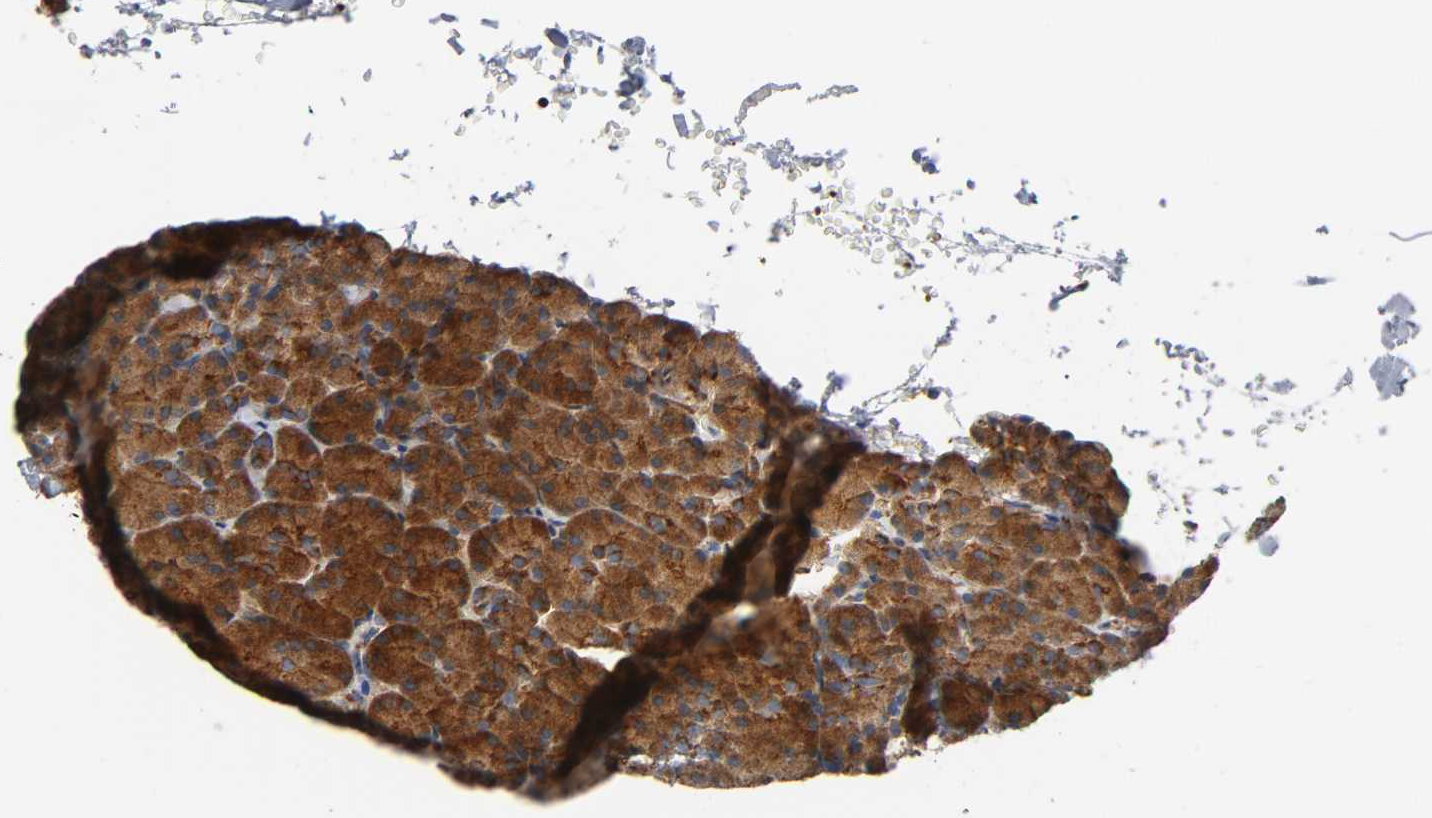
{"staining": {"intensity": "strong", "quantity": ">75%", "location": "cytoplasmic/membranous"}, "tissue": "pancreas", "cell_type": "Exocrine glandular cells", "image_type": "normal", "snomed": [{"axis": "morphology", "description": "Normal tissue, NOS"}, {"axis": "topography", "description": "Pancreas"}], "caption": "High-power microscopy captured an immunohistochemistry image of unremarkable pancreas, revealing strong cytoplasmic/membranous staining in approximately >75% of exocrine glandular cells.", "gene": "CD2AP", "patient": {"sex": "female", "age": 43}}